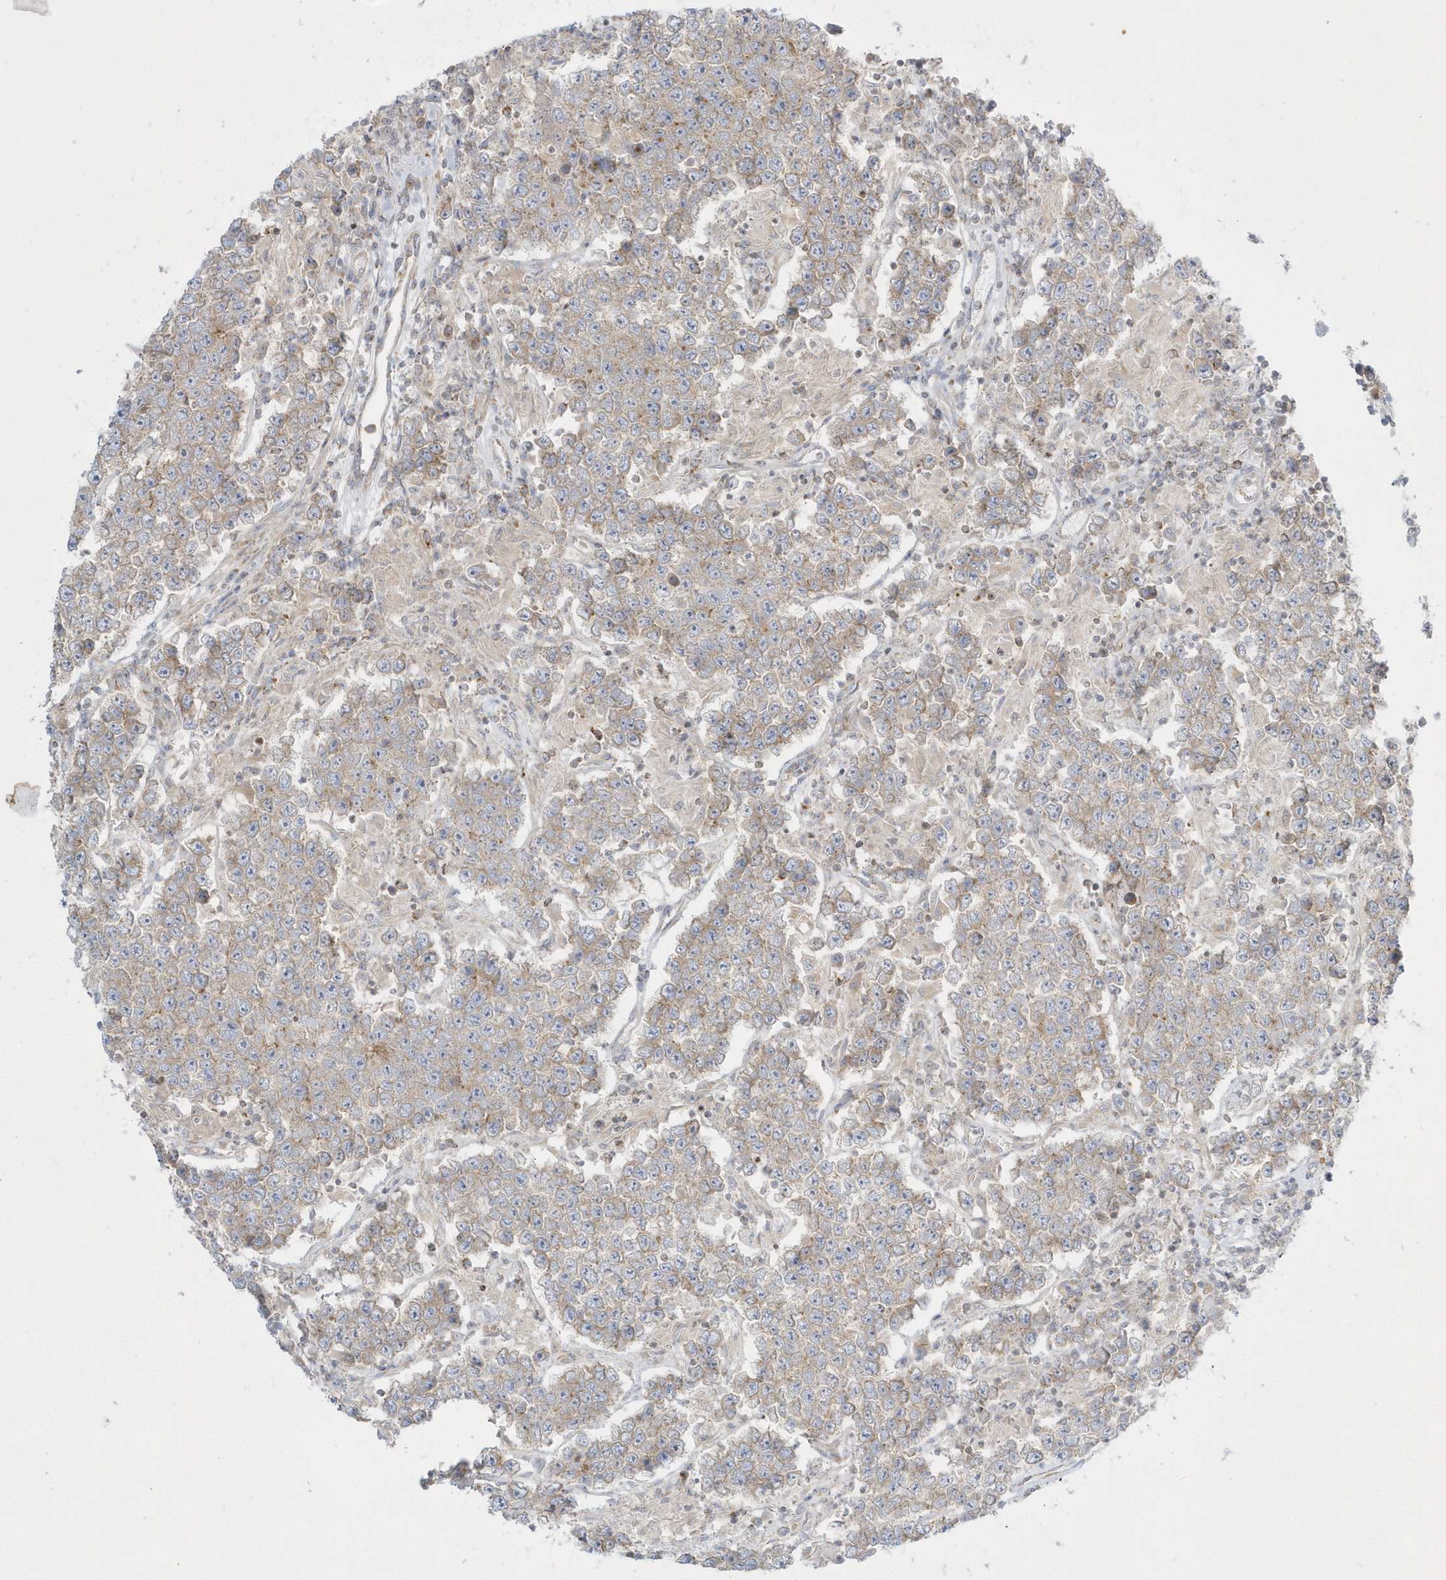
{"staining": {"intensity": "weak", "quantity": "25%-75%", "location": "cytoplasmic/membranous"}, "tissue": "testis cancer", "cell_type": "Tumor cells", "image_type": "cancer", "snomed": [{"axis": "morphology", "description": "Normal tissue, NOS"}, {"axis": "morphology", "description": "Urothelial carcinoma, High grade"}, {"axis": "morphology", "description": "Seminoma, NOS"}, {"axis": "morphology", "description": "Carcinoma, Embryonal, NOS"}, {"axis": "topography", "description": "Urinary bladder"}, {"axis": "topography", "description": "Testis"}], "caption": "This histopathology image demonstrates IHC staining of testis cancer, with low weak cytoplasmic/membranous expression in approximately 25%-75% of tumor cells.", "gene": "DNAJC18", "patient": {"sex": "male", "age": 41}}